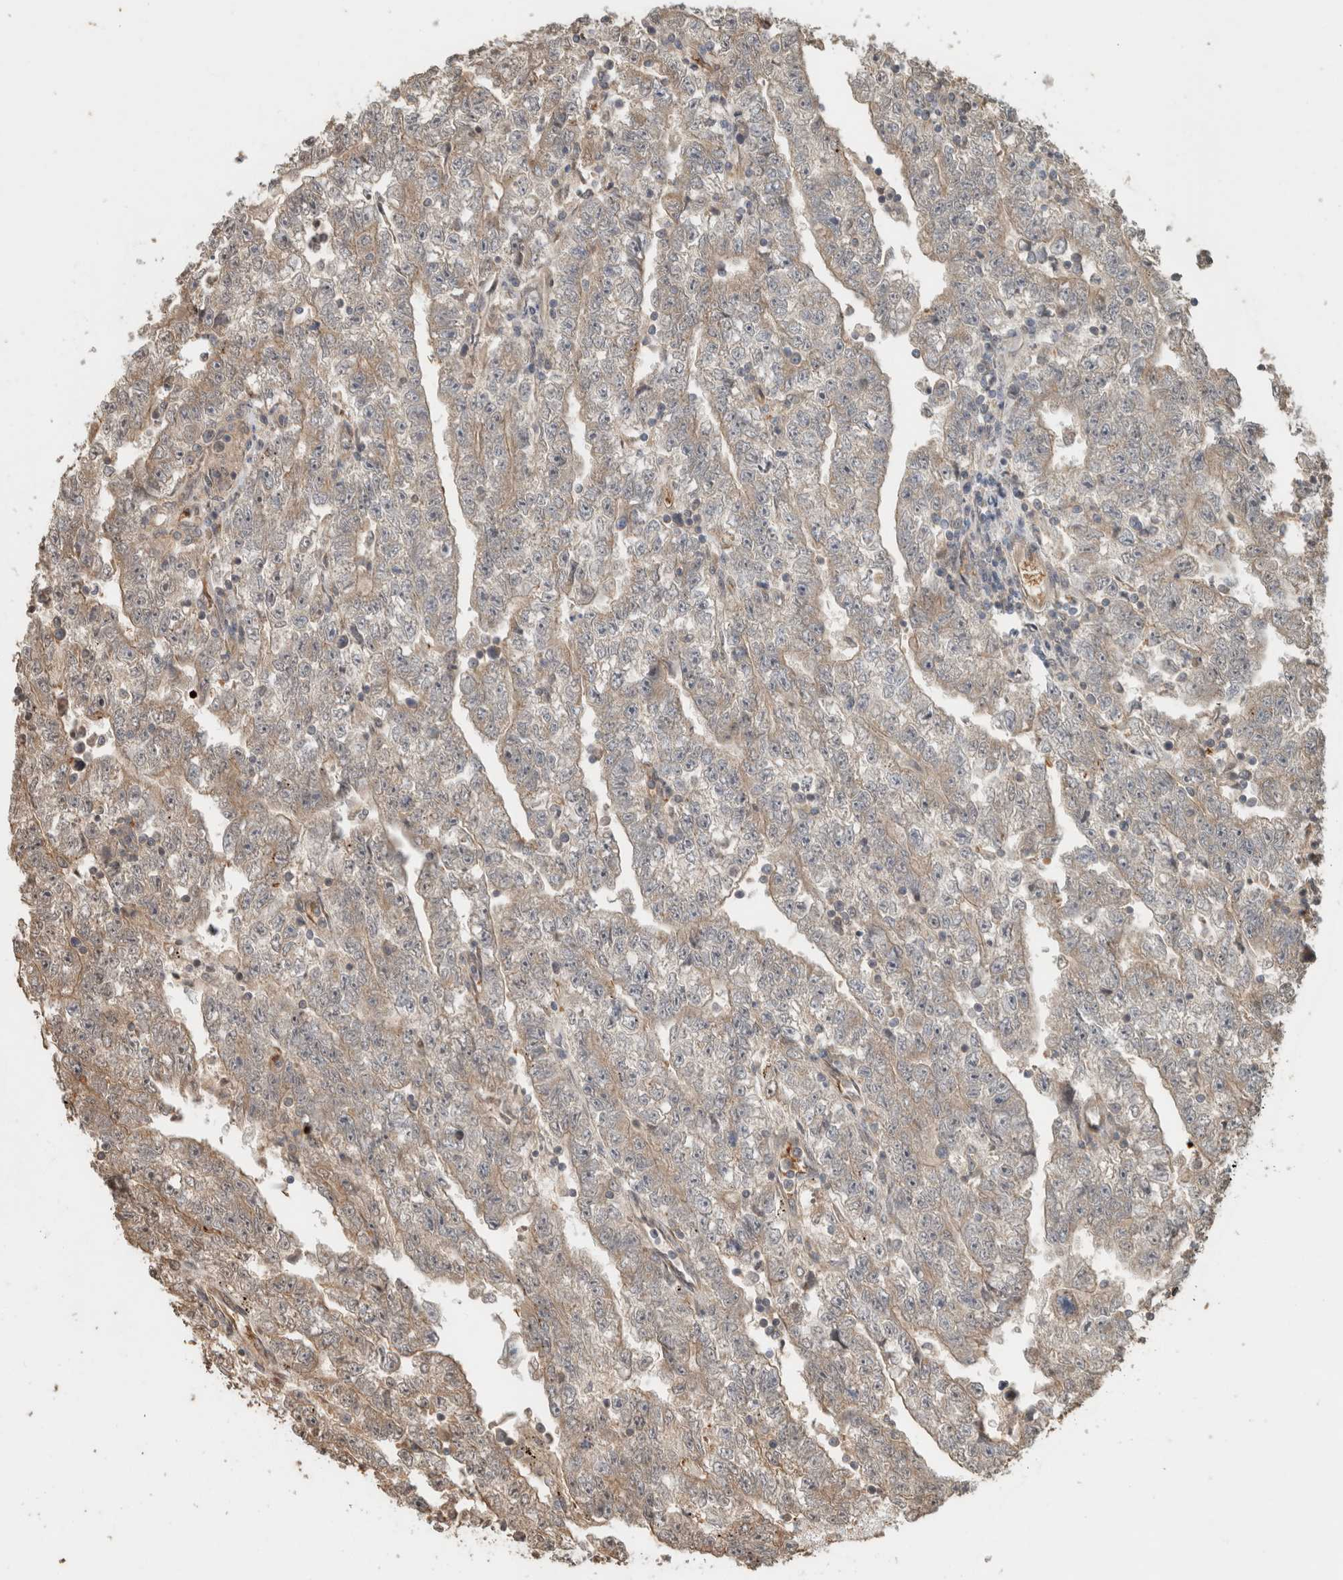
{"staining": {"intensity": "weak", "quantity": ">75%", "location": "cytoplasmic/membranous"}, "tissue": "testis cancer", "cell_type": "Tumor cells", "image_type": "cancer", "snomed": [{"axis": "morphology", "description": "Carcinoma, Embryonal, NOS"}, {"axis": "topography", "description": "Testis"}], "caption": "Immunohistochemical staining of human embryonal carcinoma (testis) shows low levels of weak cytoplasmic/membranous expression in approximately >75% of tumor cells.", "gene": "OTUD6B", "patient": {"sex": "male", "age": 25}}